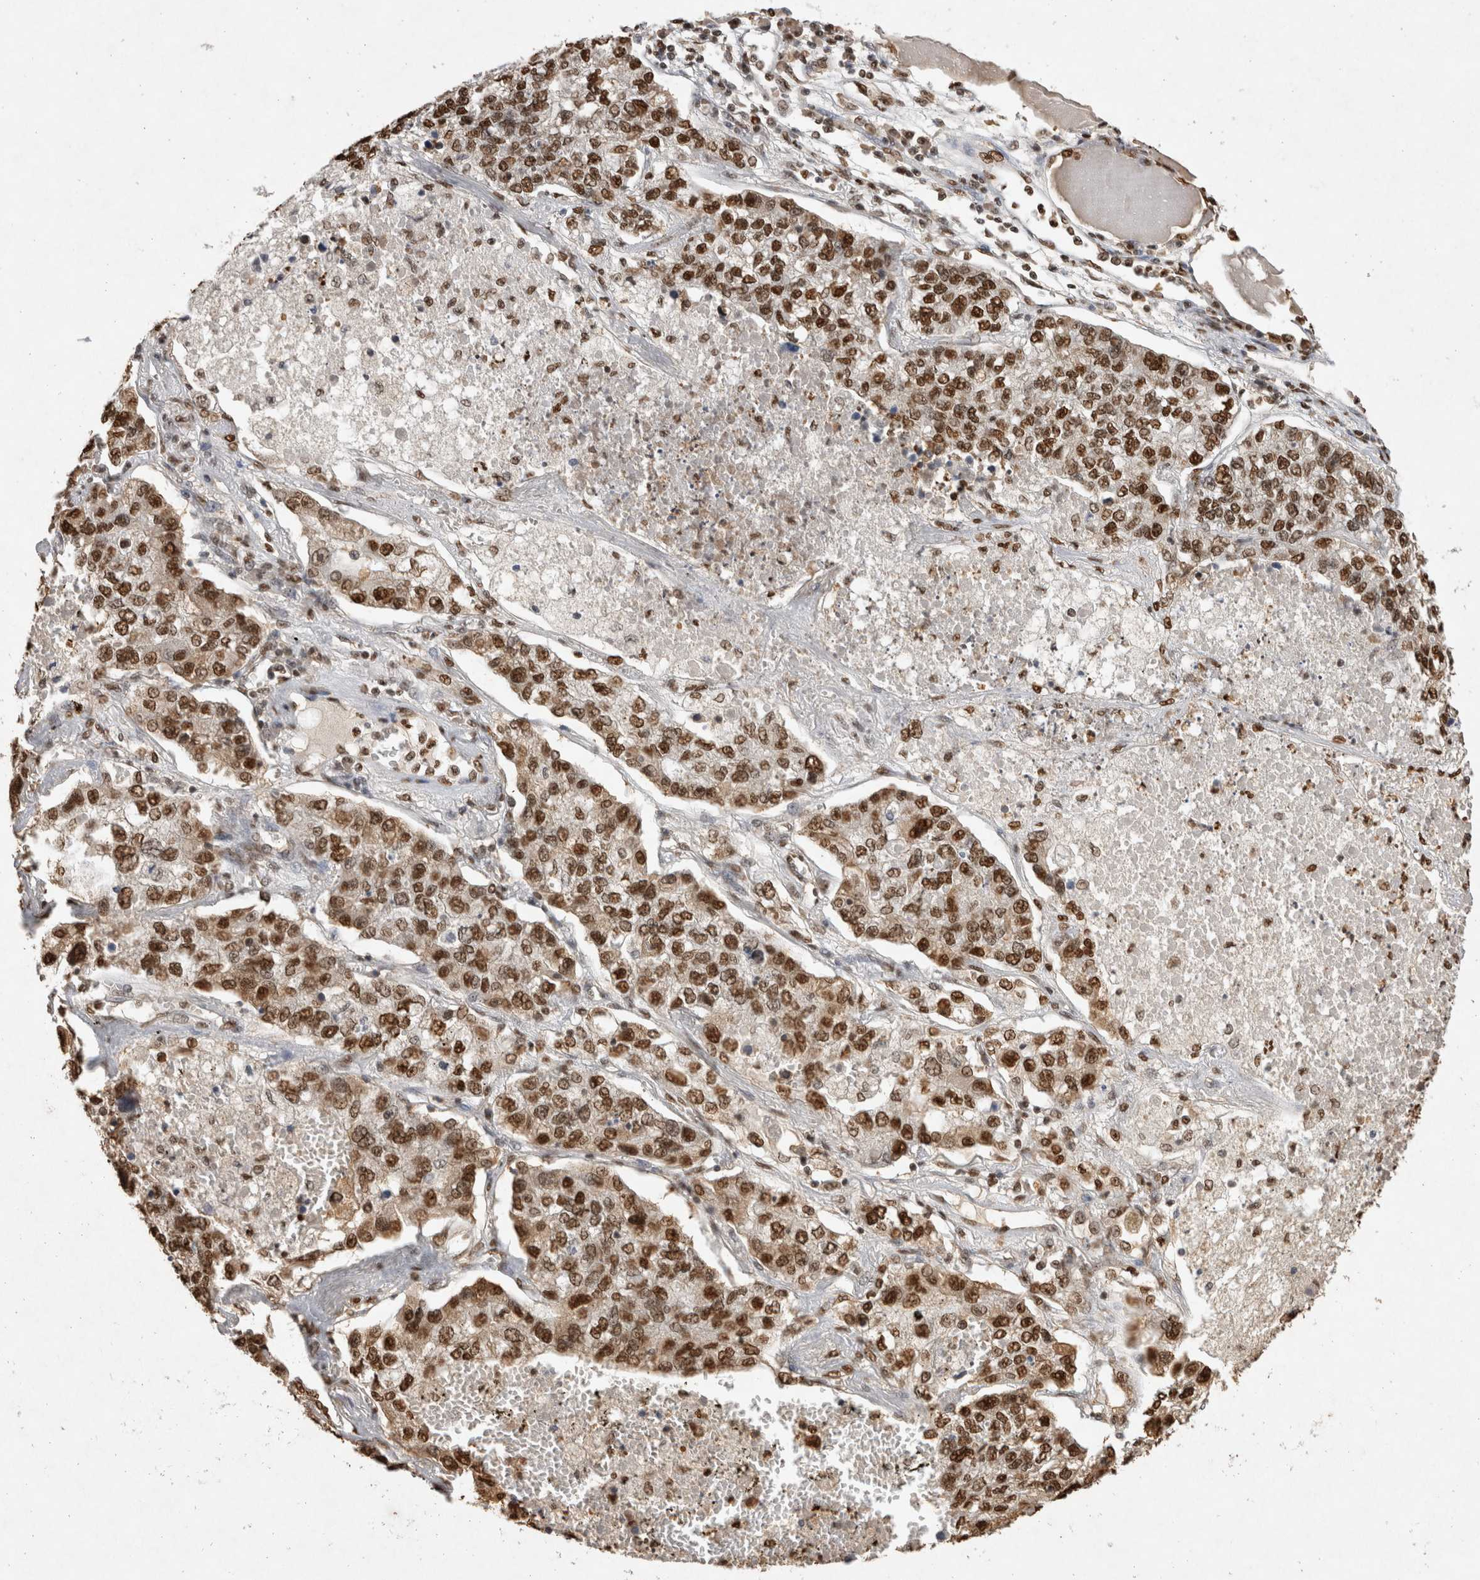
{"staining": {"intensity": "moderate", "quantity": ">75%", "location": "nuclear"}, "tissue": "lung cancer", "cell_type": "Tumor cells", "image_type": "cancer", "snomed": [{"axis": "morphology", "description": "Adenocarcinoma, NOS"}, {"axis": "topography", "description": "Lung"}], "caption": "Lung adenocarcinoma stained with a protein marker exhibits moderate staining in tumor cells.", "gene": "HDGF", "patient": {"sex": "male", "age": 49}}